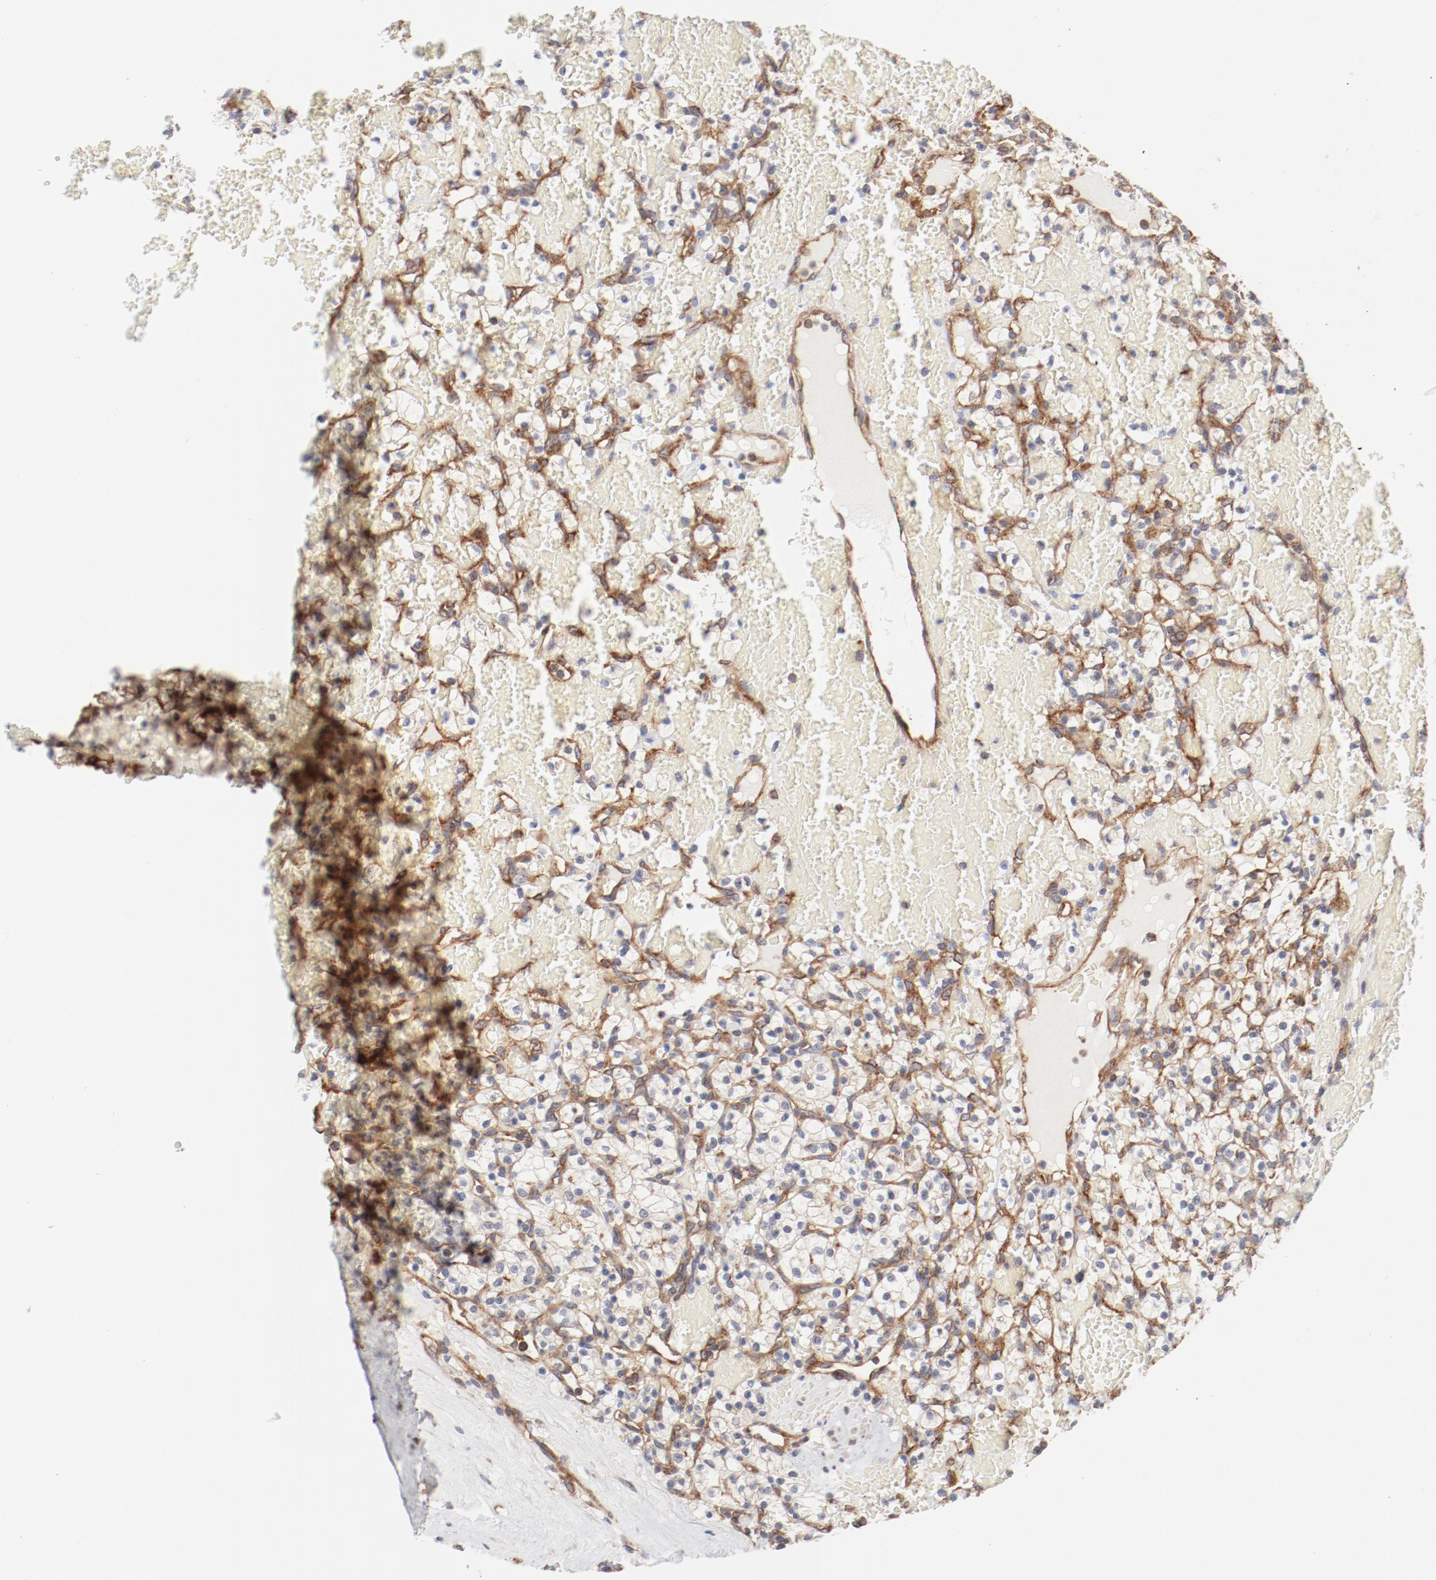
{"staining": {"intensity": "negative", "quantity": "none", "location": "none"}, "tissue": "renal cancer", "cell_type": "Tumor cells", "image_type": "cancer", "snomed": [{"axis": "morphology", "description": "Adenocarcinoma, NOS"}, {"axis": "topography", "description": "Kidney"}], "caption": "There is no significant expression in tumor cells of renal cancer (adenocarcinoma). The staining was performed using DAB (3,3'-diaminobenzidine) to visualize the protein expression in brown, while the nuclei were stained in blue with hematoxylin (Magnification: 20x).", "gene": "AP2A1", "patient": {"sex": "female", "age": 60}}